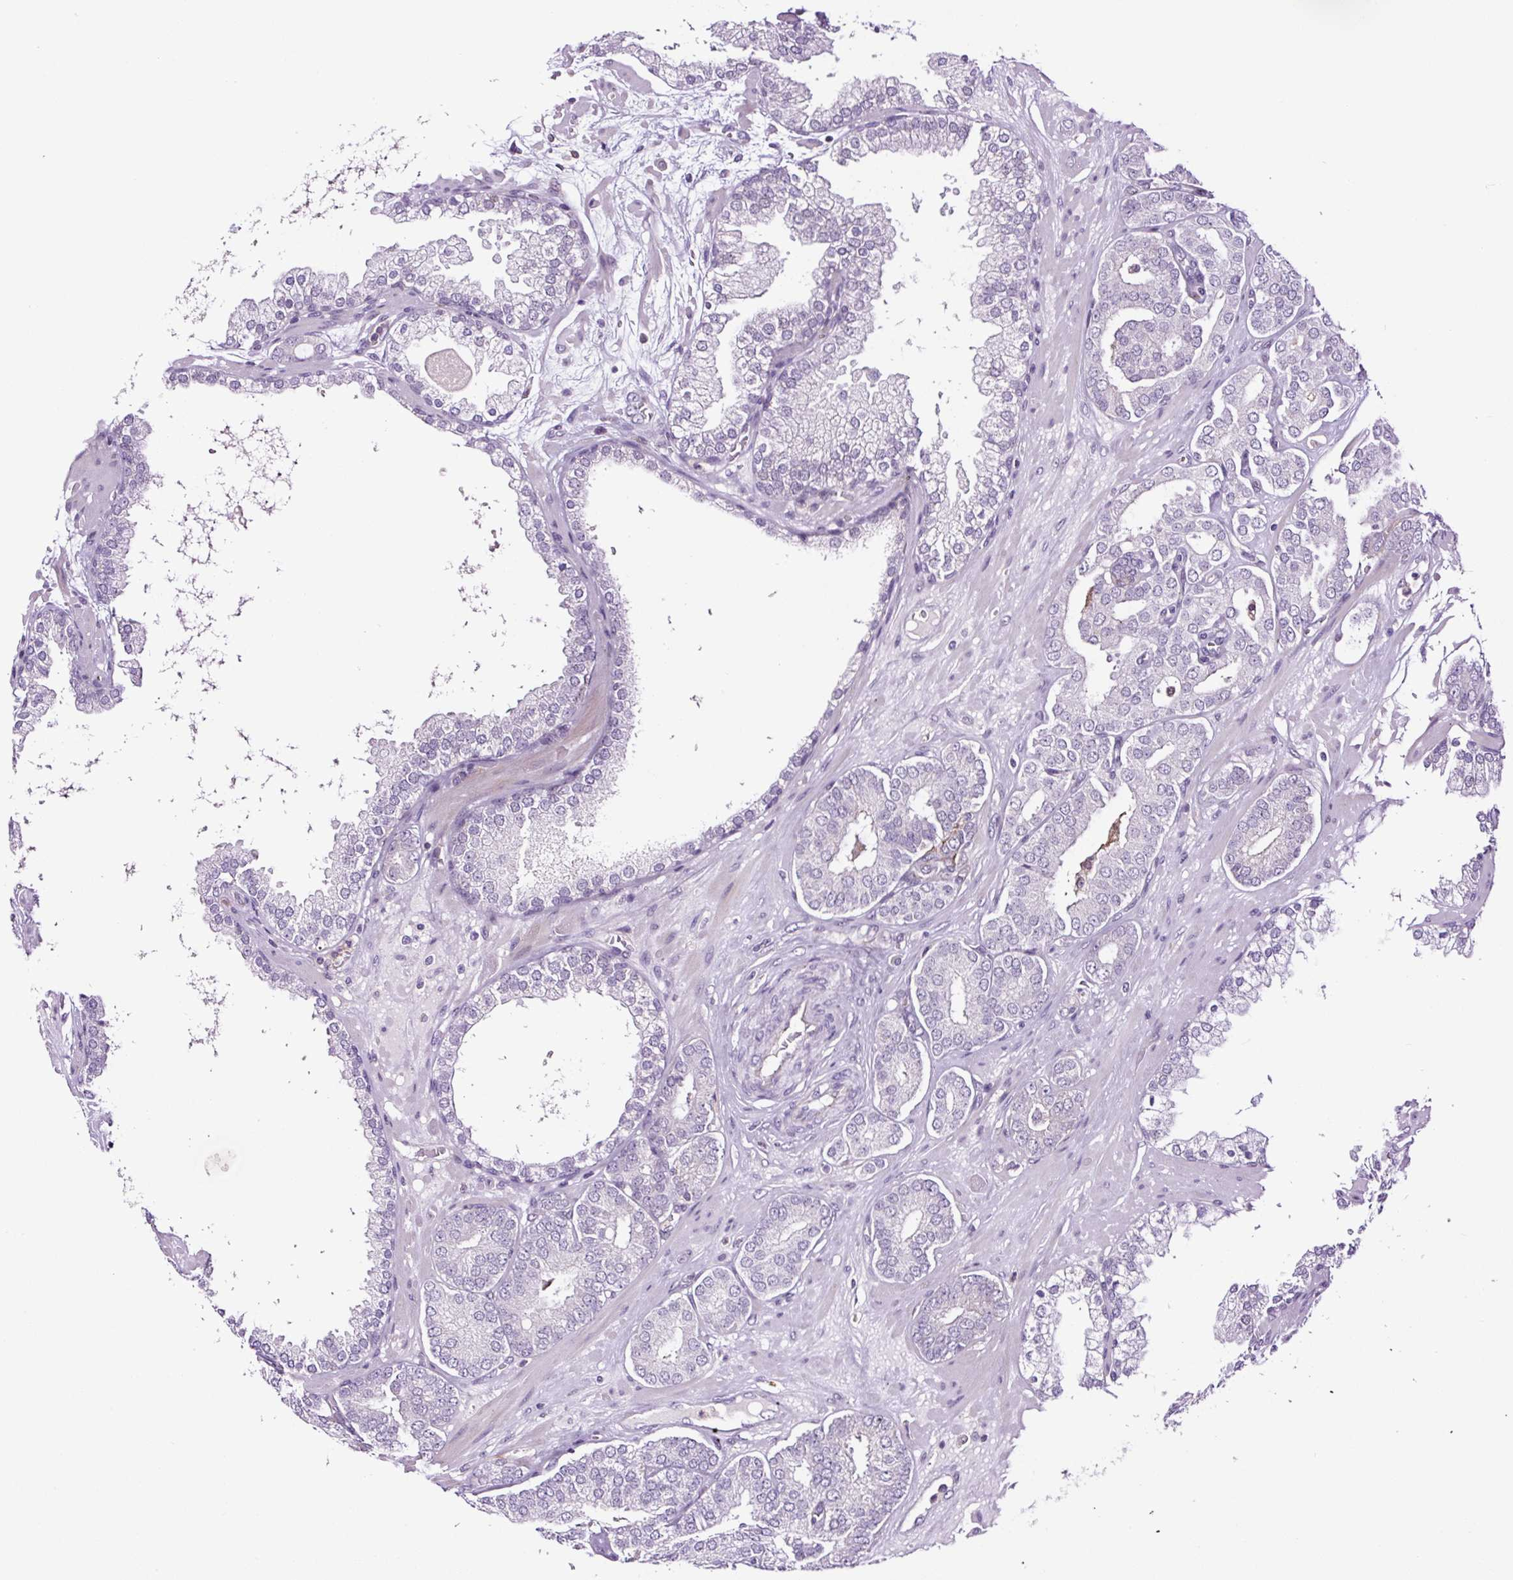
{"staining": {"intensity": "negative", "quantity": "none", "location": "none"}, "tissue": "prostate cancer", "cell_type": "Tumor cells", "image_type": "cancer", "snomed": [{"axis": "morphology", "description": "Adenocarcinoma, High grade"}, {"axis": "topography", "description": "Prostate"}], "caption": "High power microscopy micrograph of an IHC micrograph of high-grade adenocarcinoma (prostate), revealing no significant expression in tumor cells.", "gene": "TAFA3", "patient": {"sex": "male", "age": 66}}